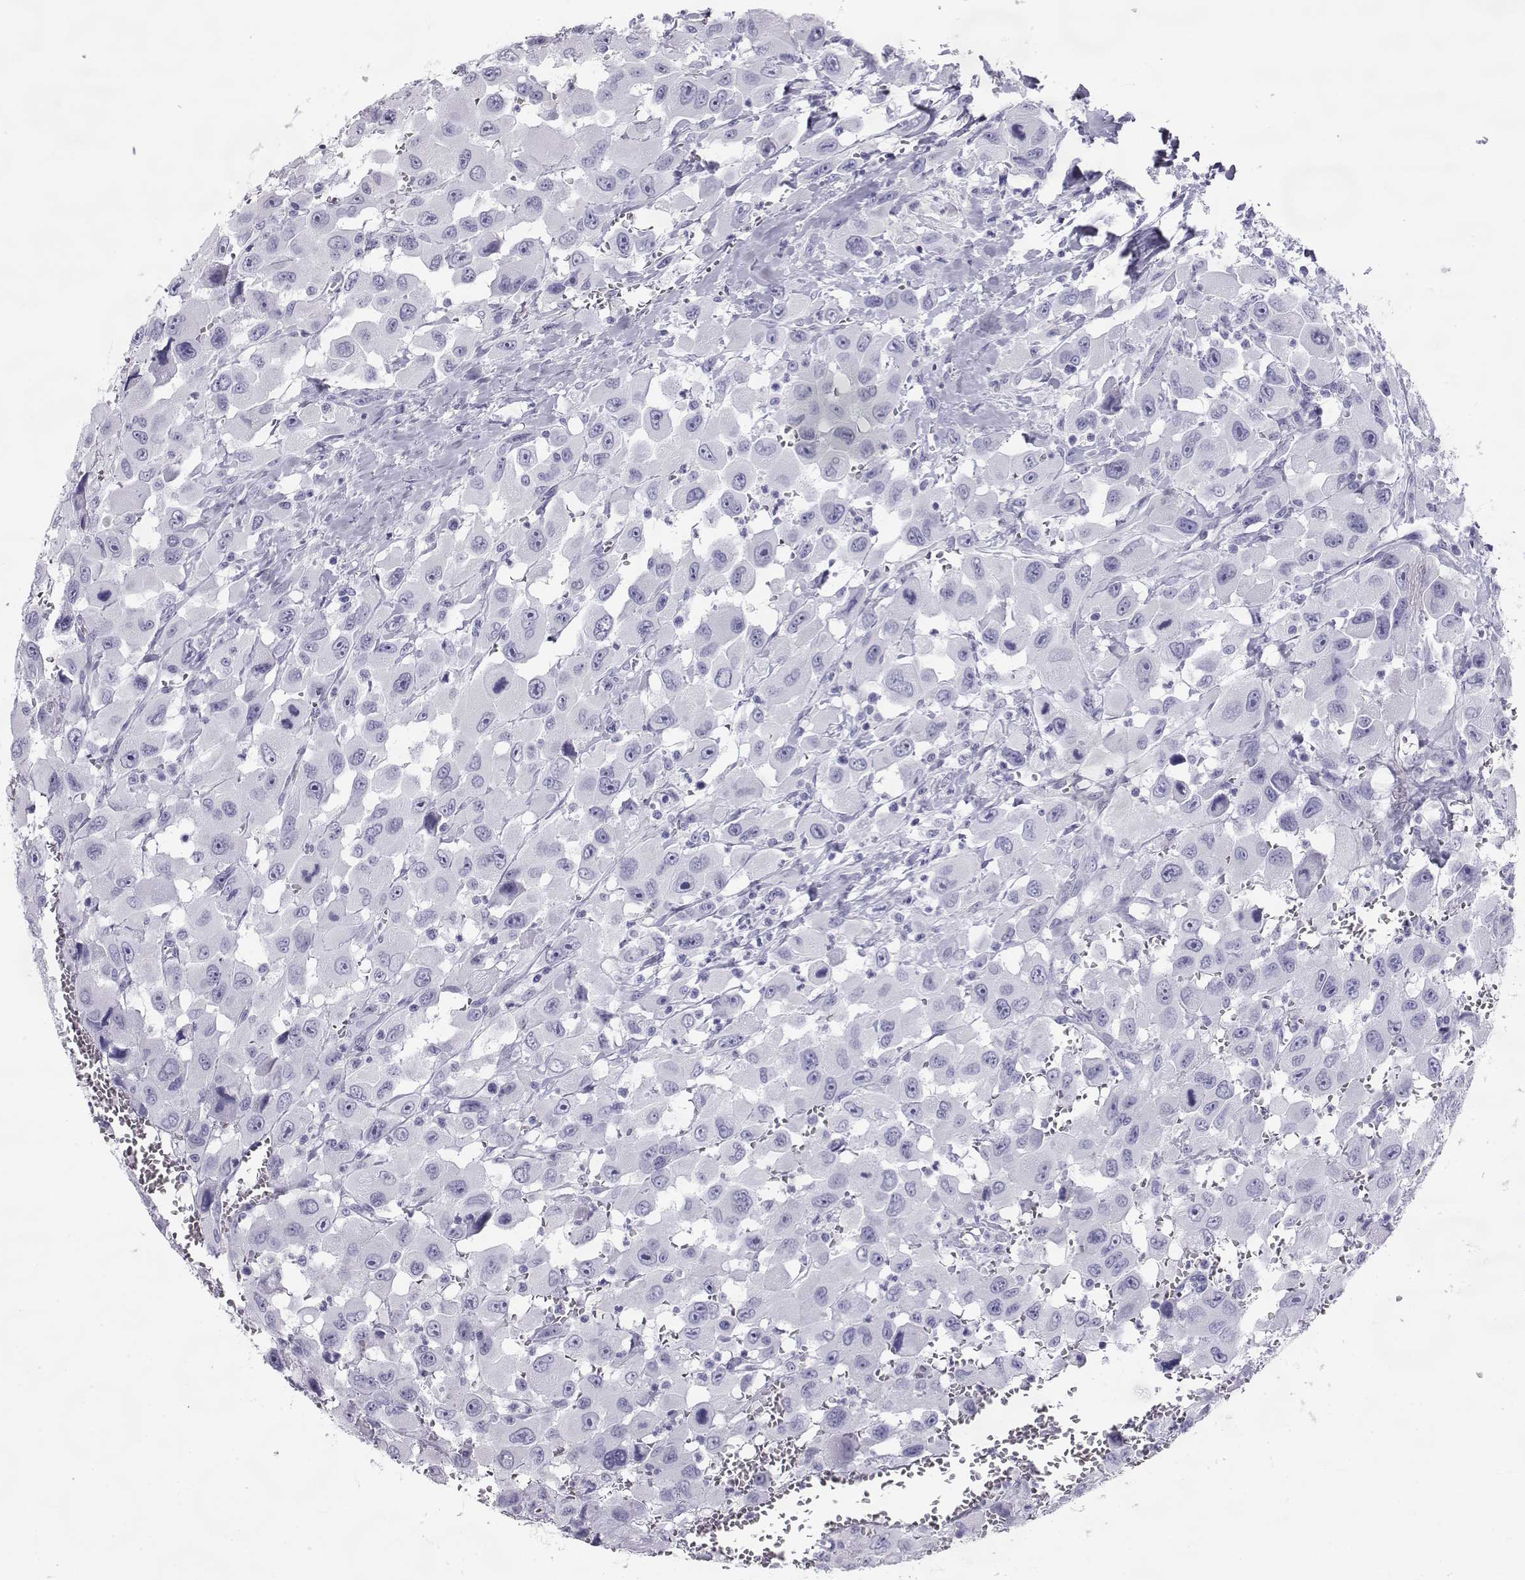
{"staining": {"intensity": "negative", "quantity": "none", "location": "none"}, "tissue": "head and neck cancer", "cell_type": "Tumor cells", "image_type": "cancer", "snomed": [{"axis": "morphology", "description": "Squamous cell carcinoma, NOS"}, {"axis": "morphology", "description": "Squamous cell carcinoma, metastatic, NOS"}, {"axis": "topography", "description": "Oral tissue"}, {"axis": "topography", "description": "Head-Neck"}], "caption": "This is an IHC histopathology image of human head and neck metastatic squamous cell carcinoma. There is no expression in tumor cells.", "gene": "RD3", "patient": {"sex": "female", "age": 85}}